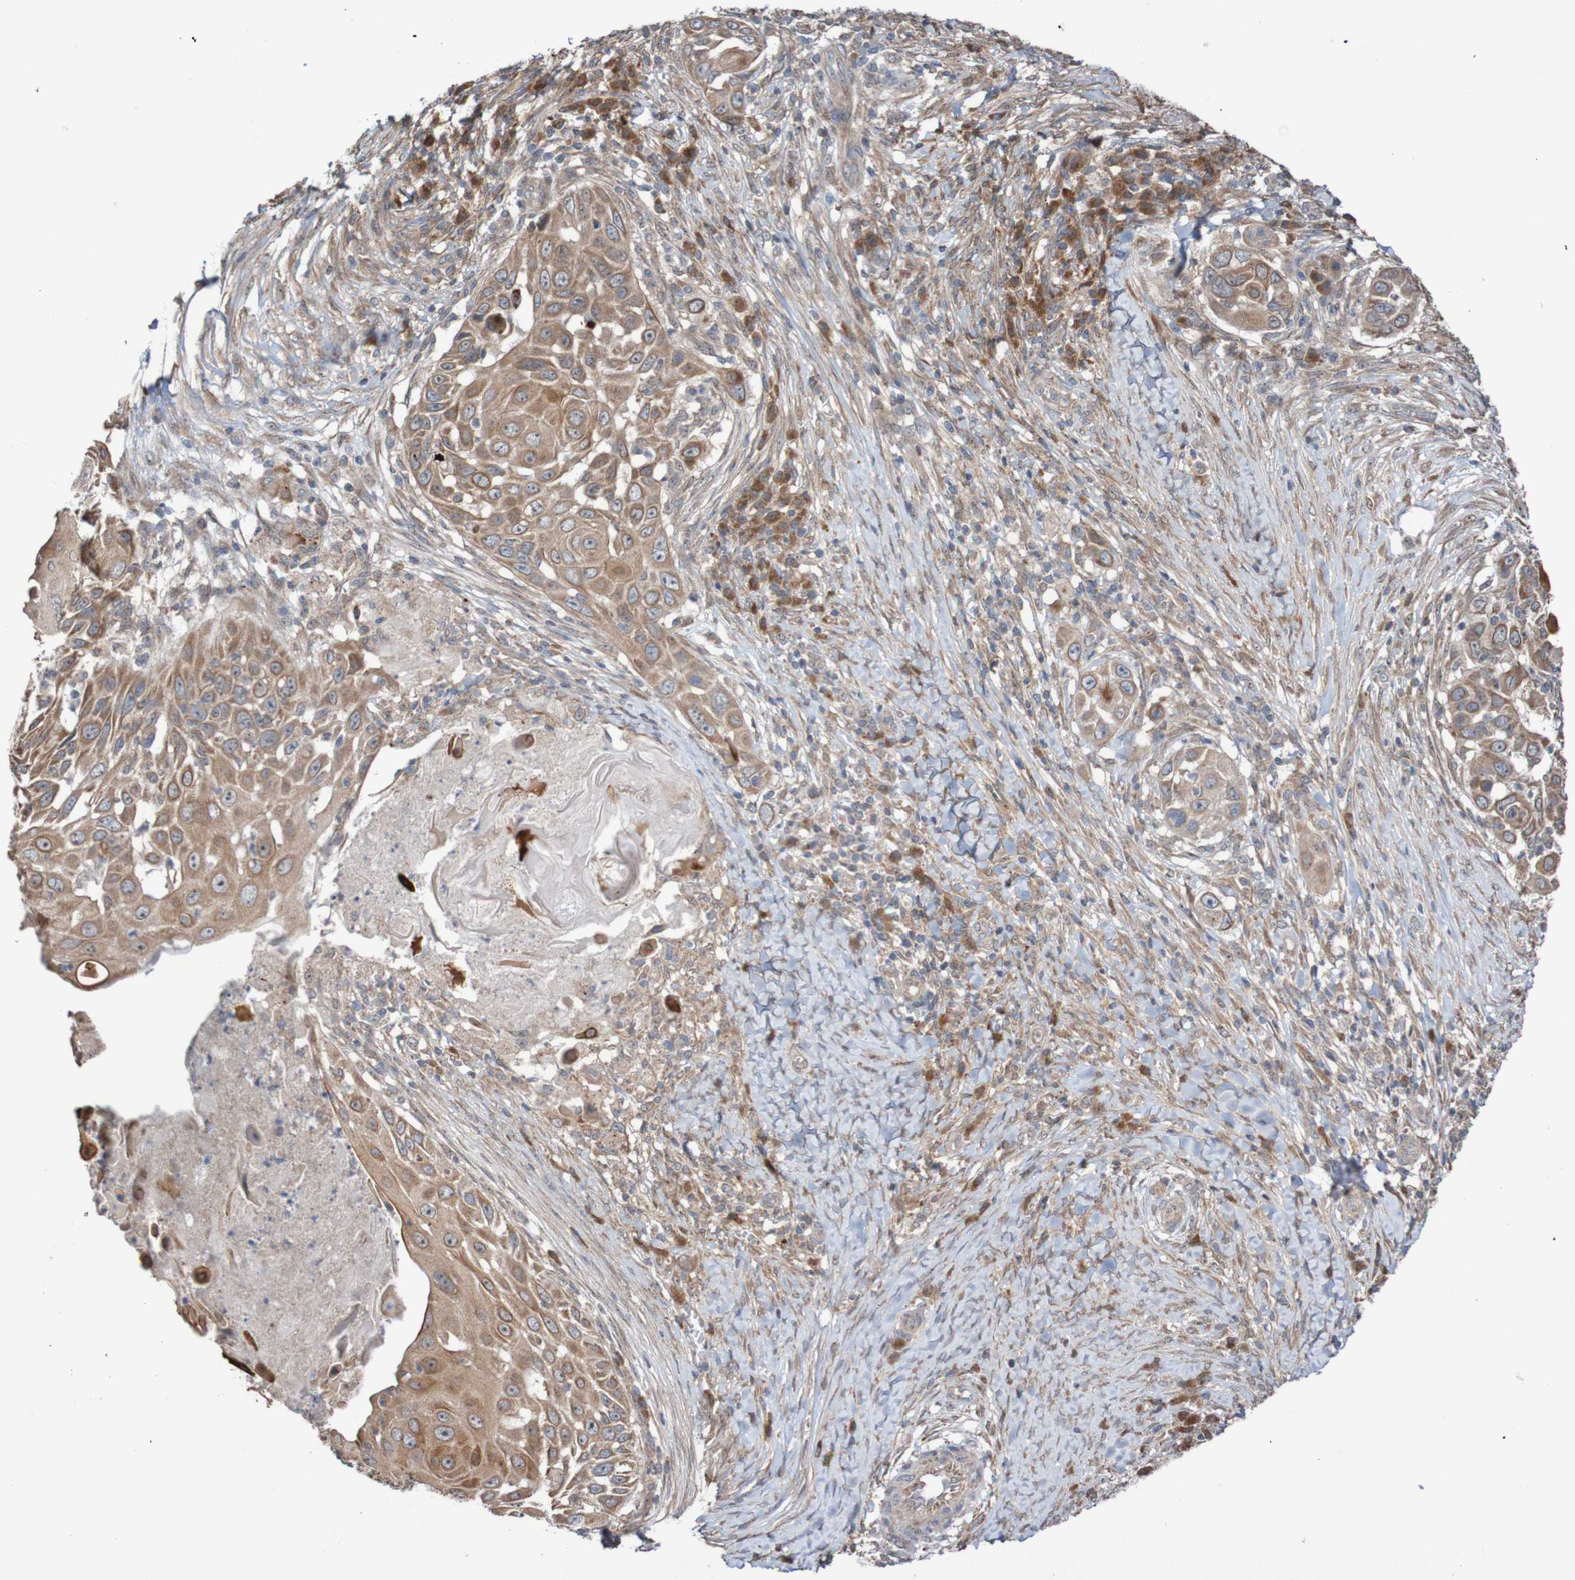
{"staining": {"intensity": "moderate", "quantity": ">75%", "location": "cytoplasmic/membranous"}, "tissue": "skin cancer", "cell_type": "Tumor cells", "image_type": "cancer", "snomed": [{"axis": "morphology", "description": "Squamous cell carcinoma, NOS"}, {"axis": "topography", "description": "Skin"}], "caption": "Protein staining of skin squamous cell carcinoma tissue demonstrates moderate cytoplasmic/membranous expression in approximately >75% of tumor cells. Using DAB (3,3'-diaminobenzidine) (brown) and hematoxylin (blue) stains, captured at high magnification using brightfield microscopy.", "gene": "PHPT1", "patient": {"sex": "female", "age": 44}}